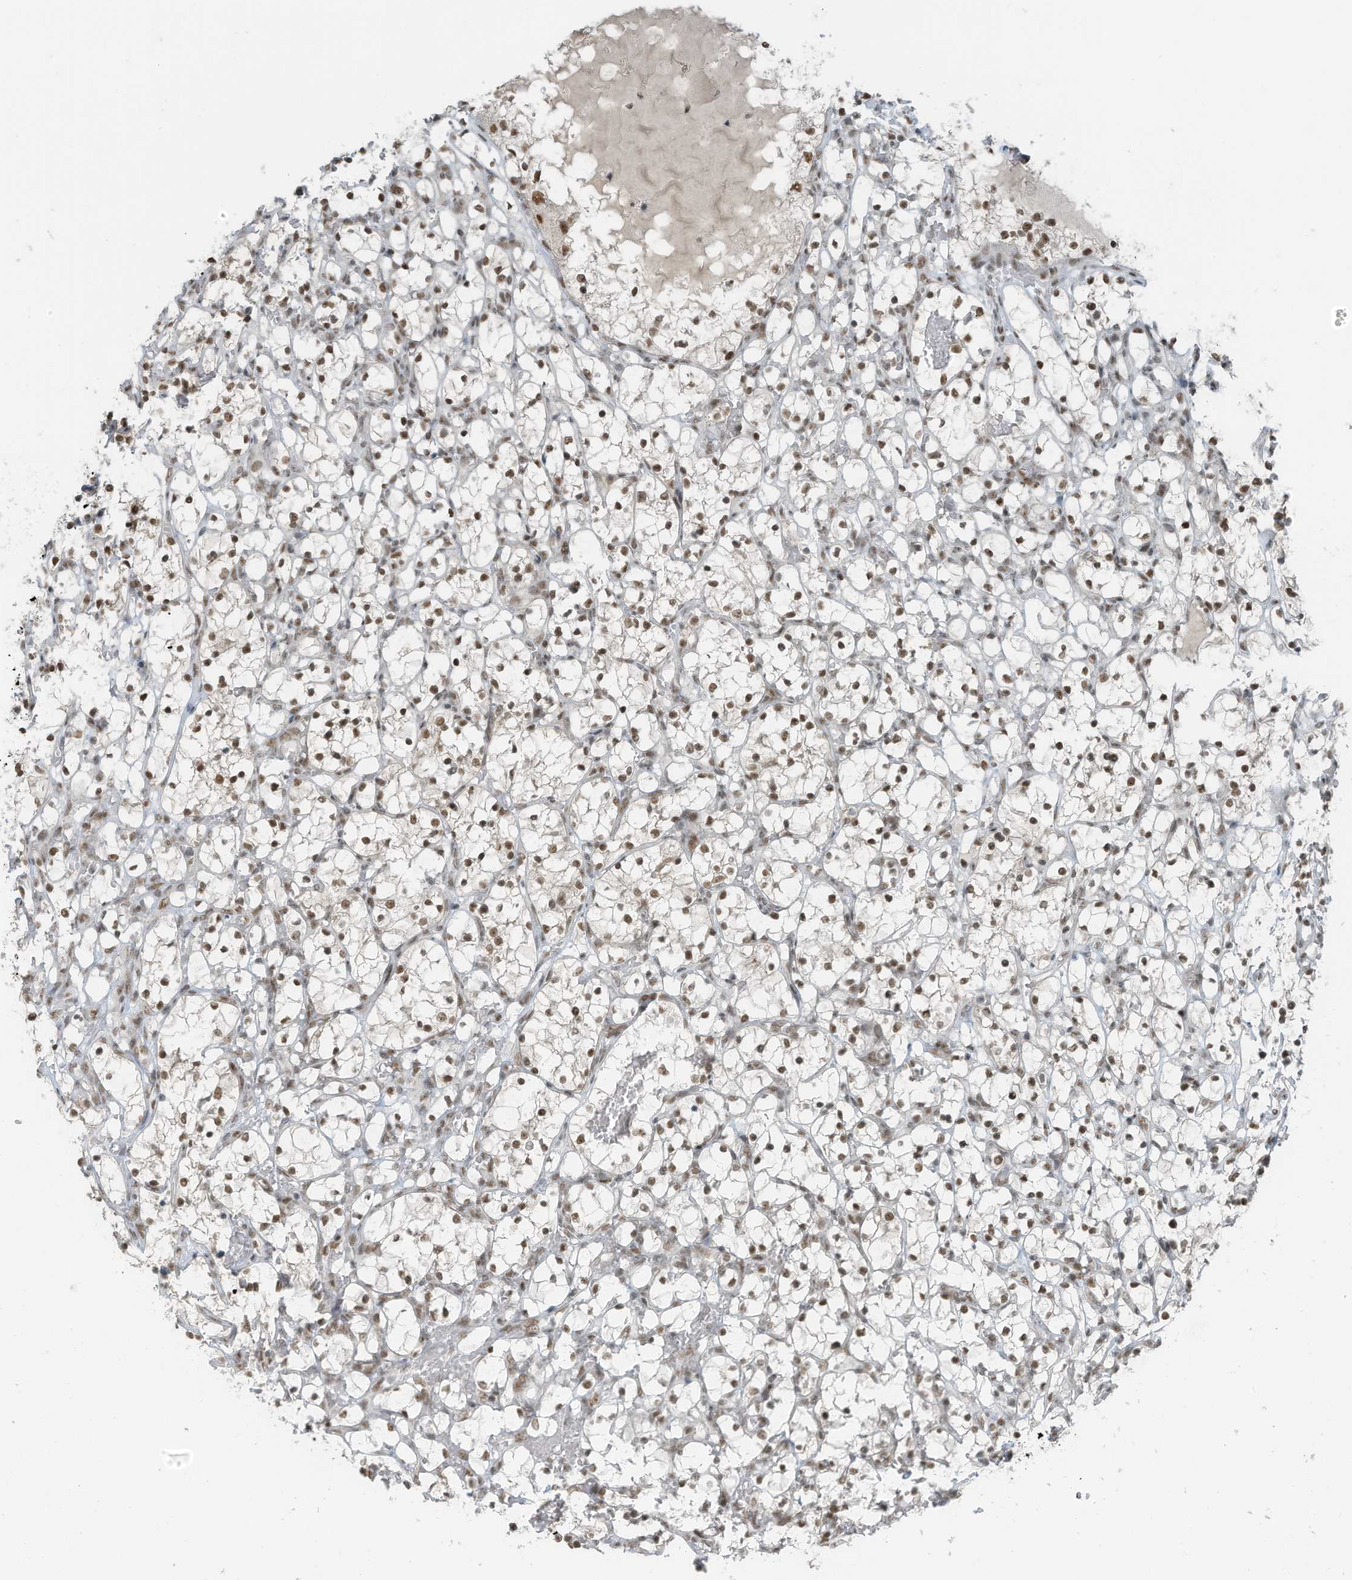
{"staining": {"intensity": "moderate", "quantity": "25%-75%", "location": "nuclear"}, "tissue": "renal cancer", "cell_type": "Tumor cells", "image_type": "cancer", "snomed": [{"axis": "morphology", "description": "Adenocarcinoma, NOS"}, {"axis": "topography", "description": "Kidney"}], "caption": "A histopathology image of renal cancer stained for a protein displays moderate nuclear brown staining in tumor cells. (DAB (3,3'-diaminobenzidine) = brown stain, brightfield microscopy at high magnification).", "gene": "WRNIP1", "patient": {"sex": "female", "age": 69}}